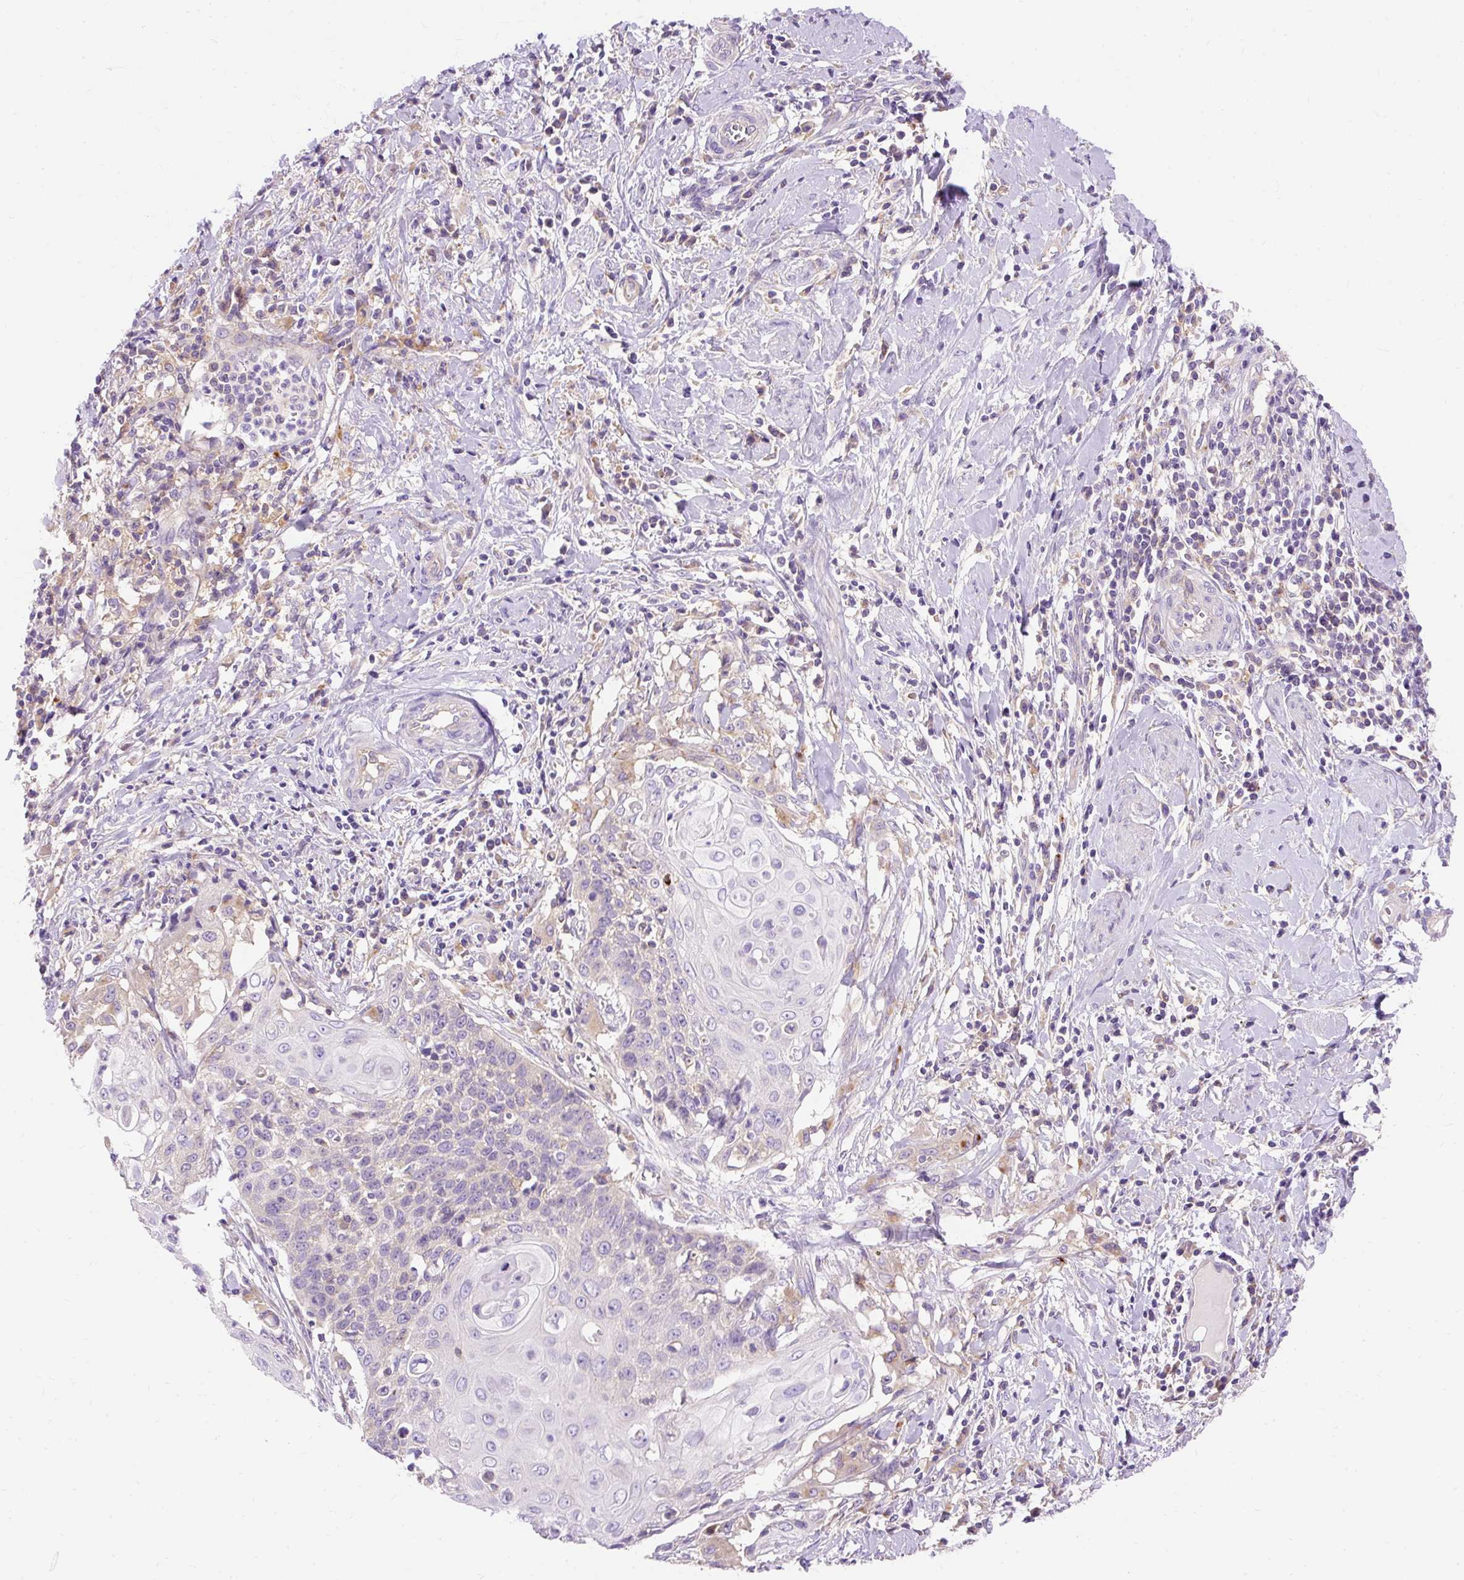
{"staining": {"intensity": "negative", "quantity": "none", "location": "none"}, "tissue": "cervical cancer", "cell_type": "Tumor cells", "image_type": "cancer", "snomed": [{"axis": "morphology", "description": "Squamous cell carcinoma, NOS"}, {"axis": "topography", "description": "Cervix"}], "caption": "Tumor cells show no significant protein staining in cervical cancer.", "gene": "OR4K15", "patient": {"sex": "female", "age": 39}}